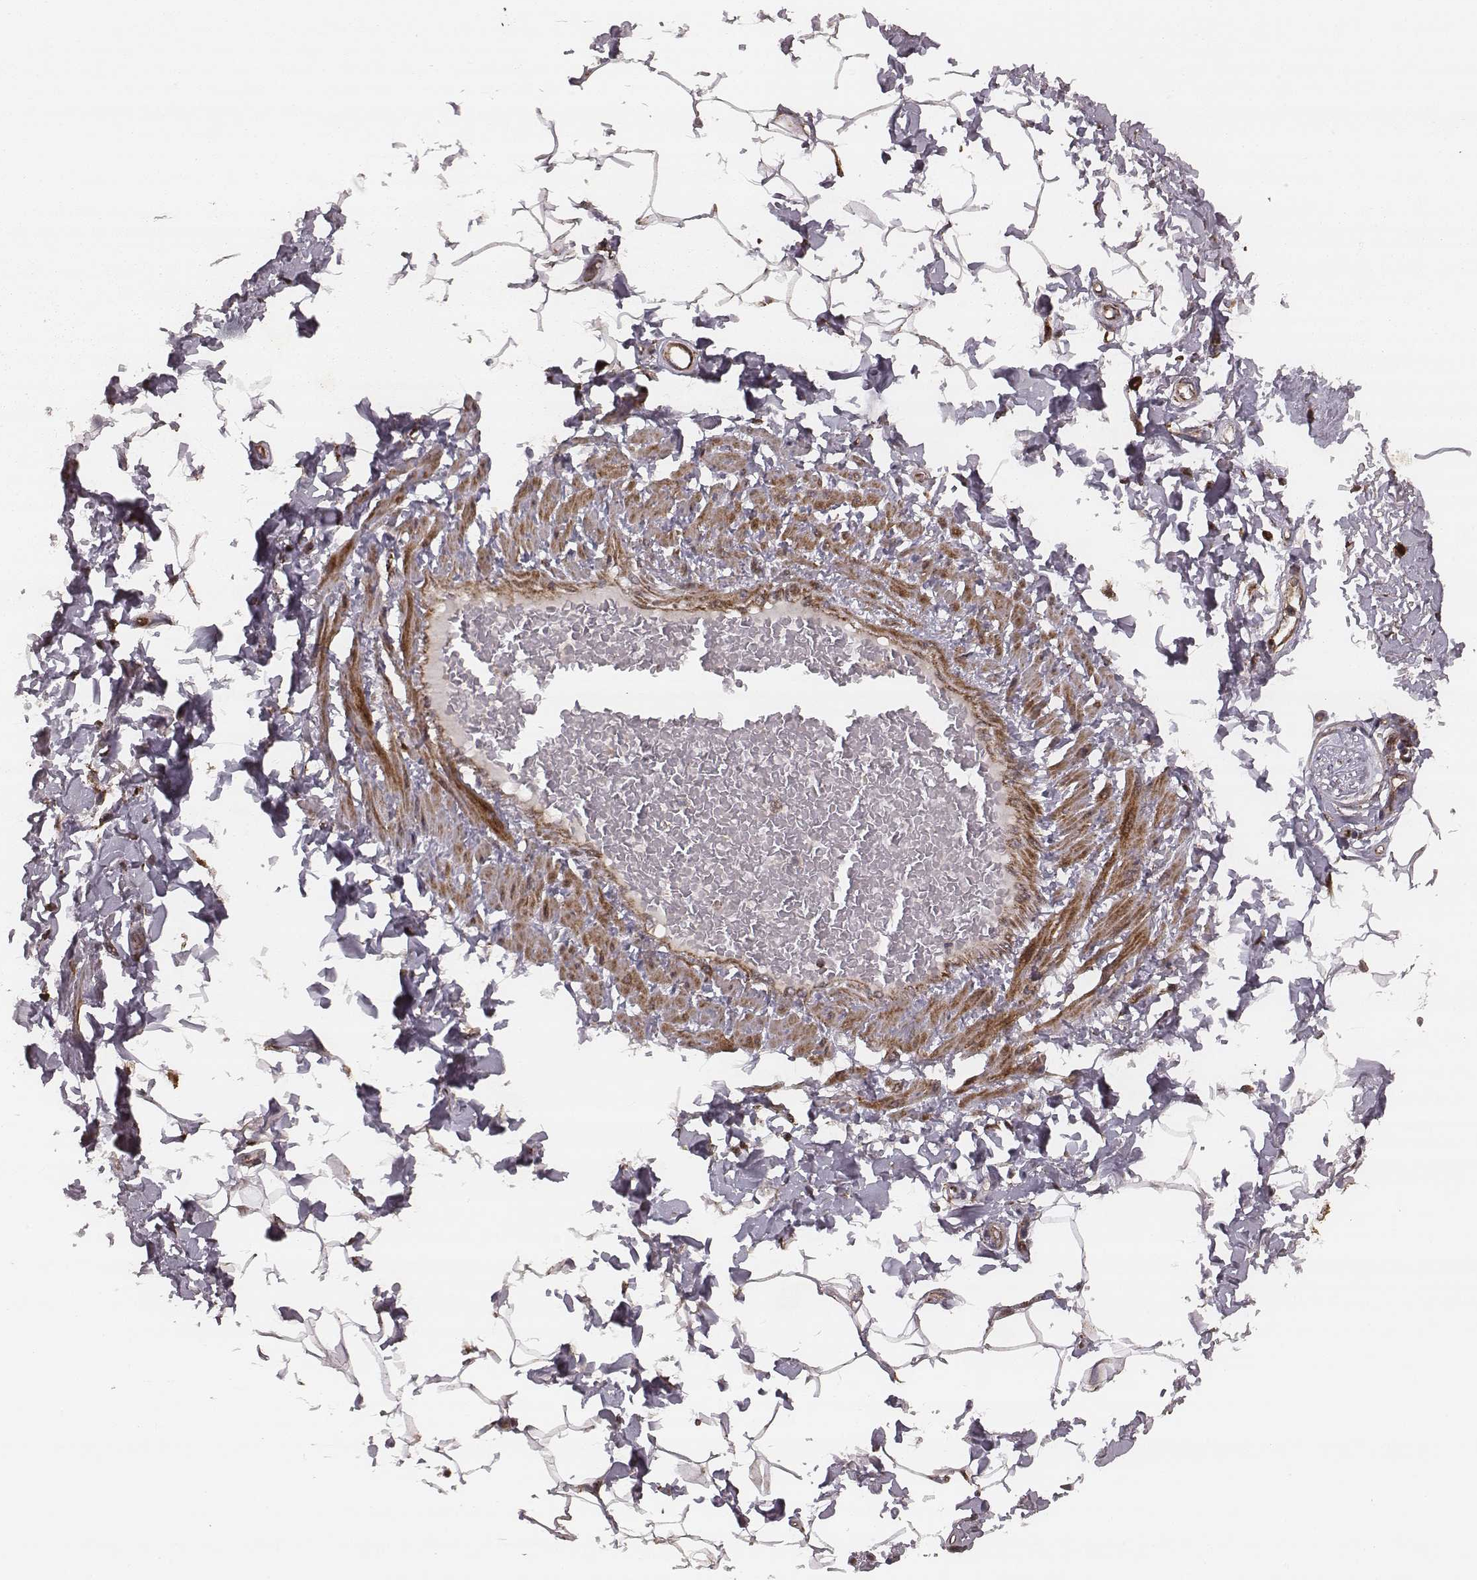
{"staining": {"intensity": "negative", "quantity": "none", "location": "none"}, "tissue": "adipose tissue", "cell_type": "Adipocytes", "image_type": "normal", "snomed": [{"axis": "morphology", "description": "Normal tissue, NOS"}, {"axis": "topography", "description": "Peripheral nerve tissue"}], "caption": "This is an IHC image of benign human adipose tissue. There is no positivity in adipocytes.", "gene": "ZDHHC21", "patient": {"sex": "male", "age": 51}}